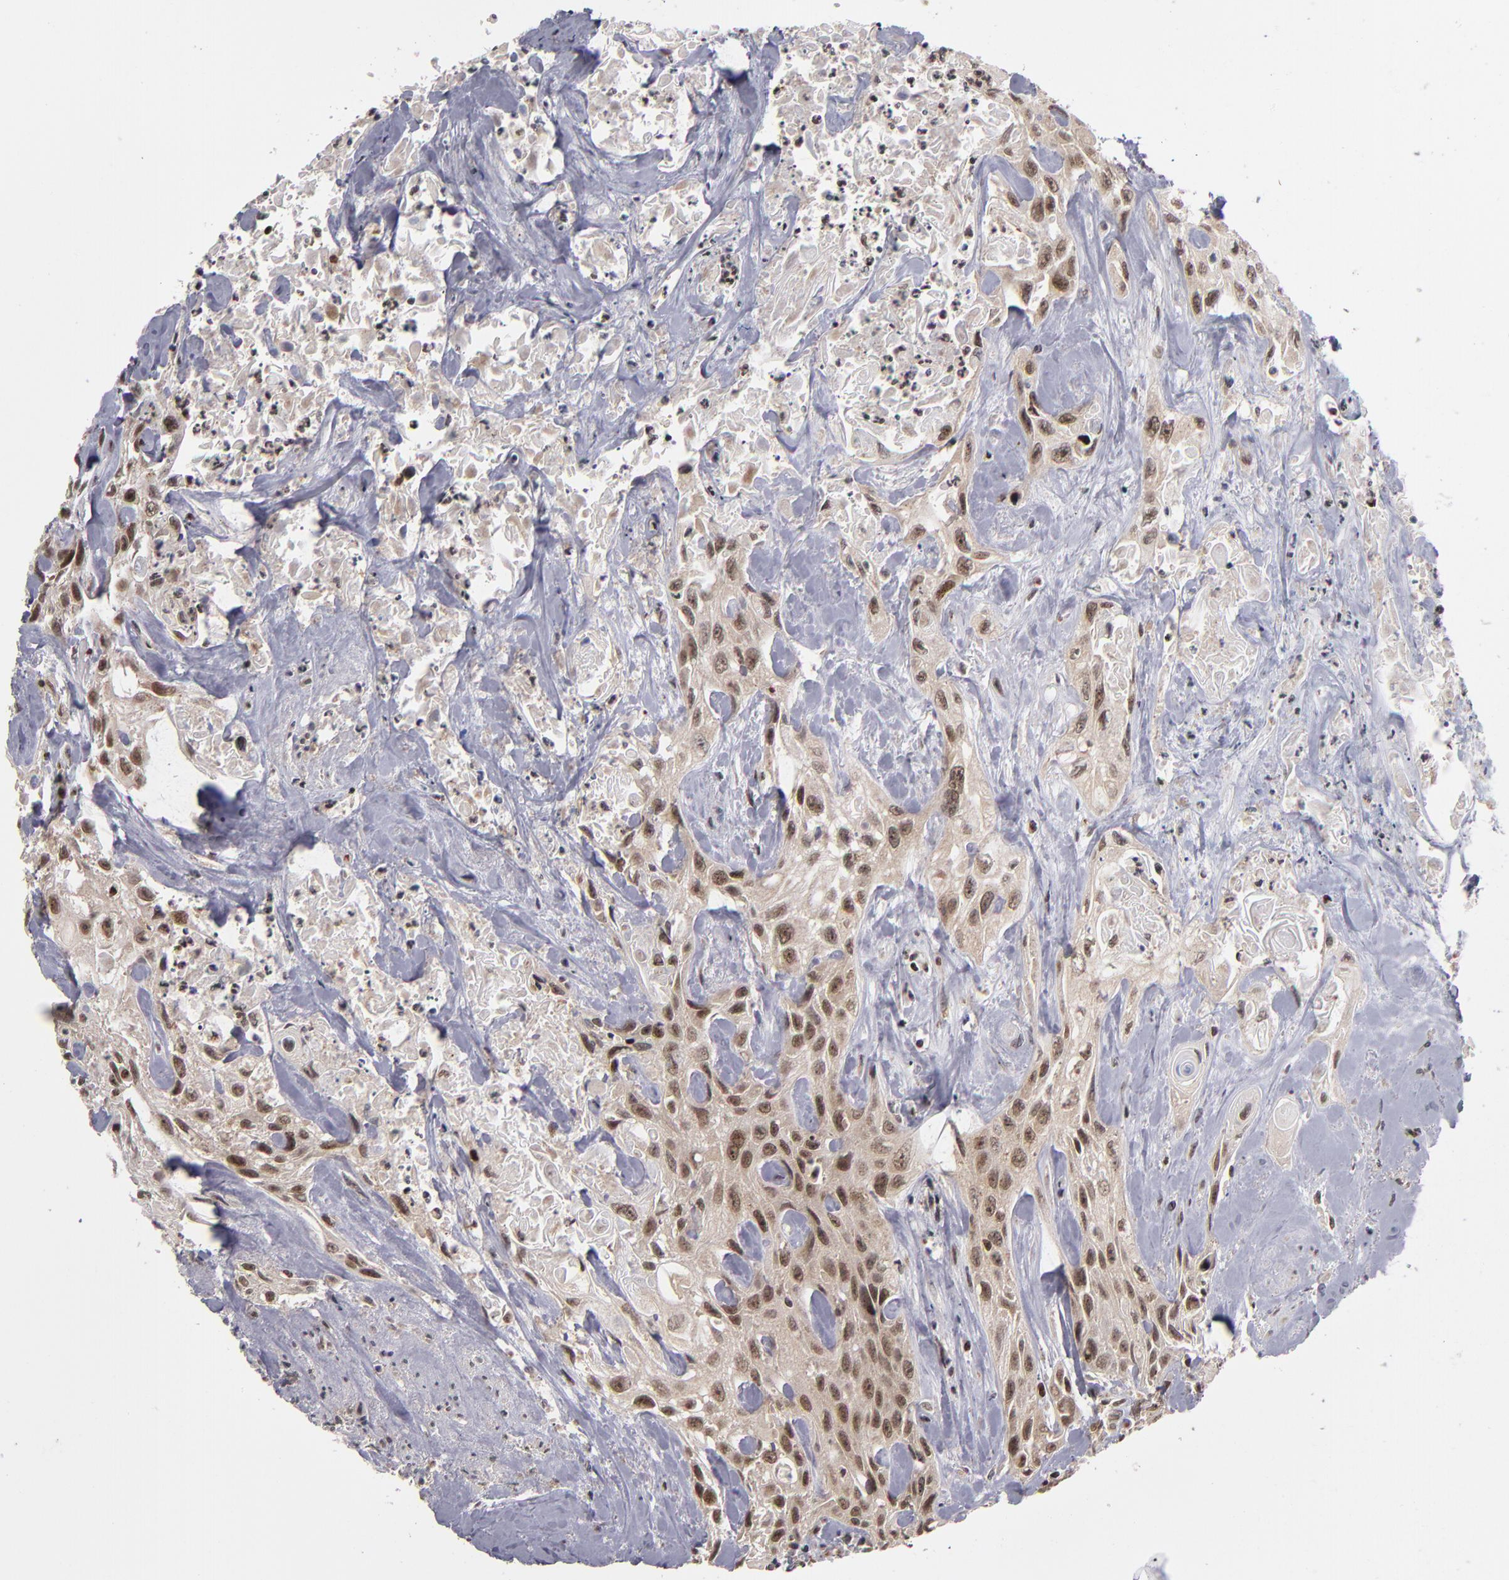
{"staining": {"intensity": "weak", "quantity": ">75%", "location": "nuclear"}, "tissue": "urothelial cancer", "cell_type": "Tumor cells", "image_type": "cancer", "snomed": [{"axis": "morphology", "description": "Urothelial carcinoma, High grade"}, {"axis": "topography", "description": "Urinary bladder"}], "caption": "Approximately >75% of tumor cells in human urothelial carcinoma (high-grade) show weak nuclear protein expression as visualized by brown immunohistochemical staining.", "gene": "KDM6A", "patient": {"sex": "female", "age": 84}}